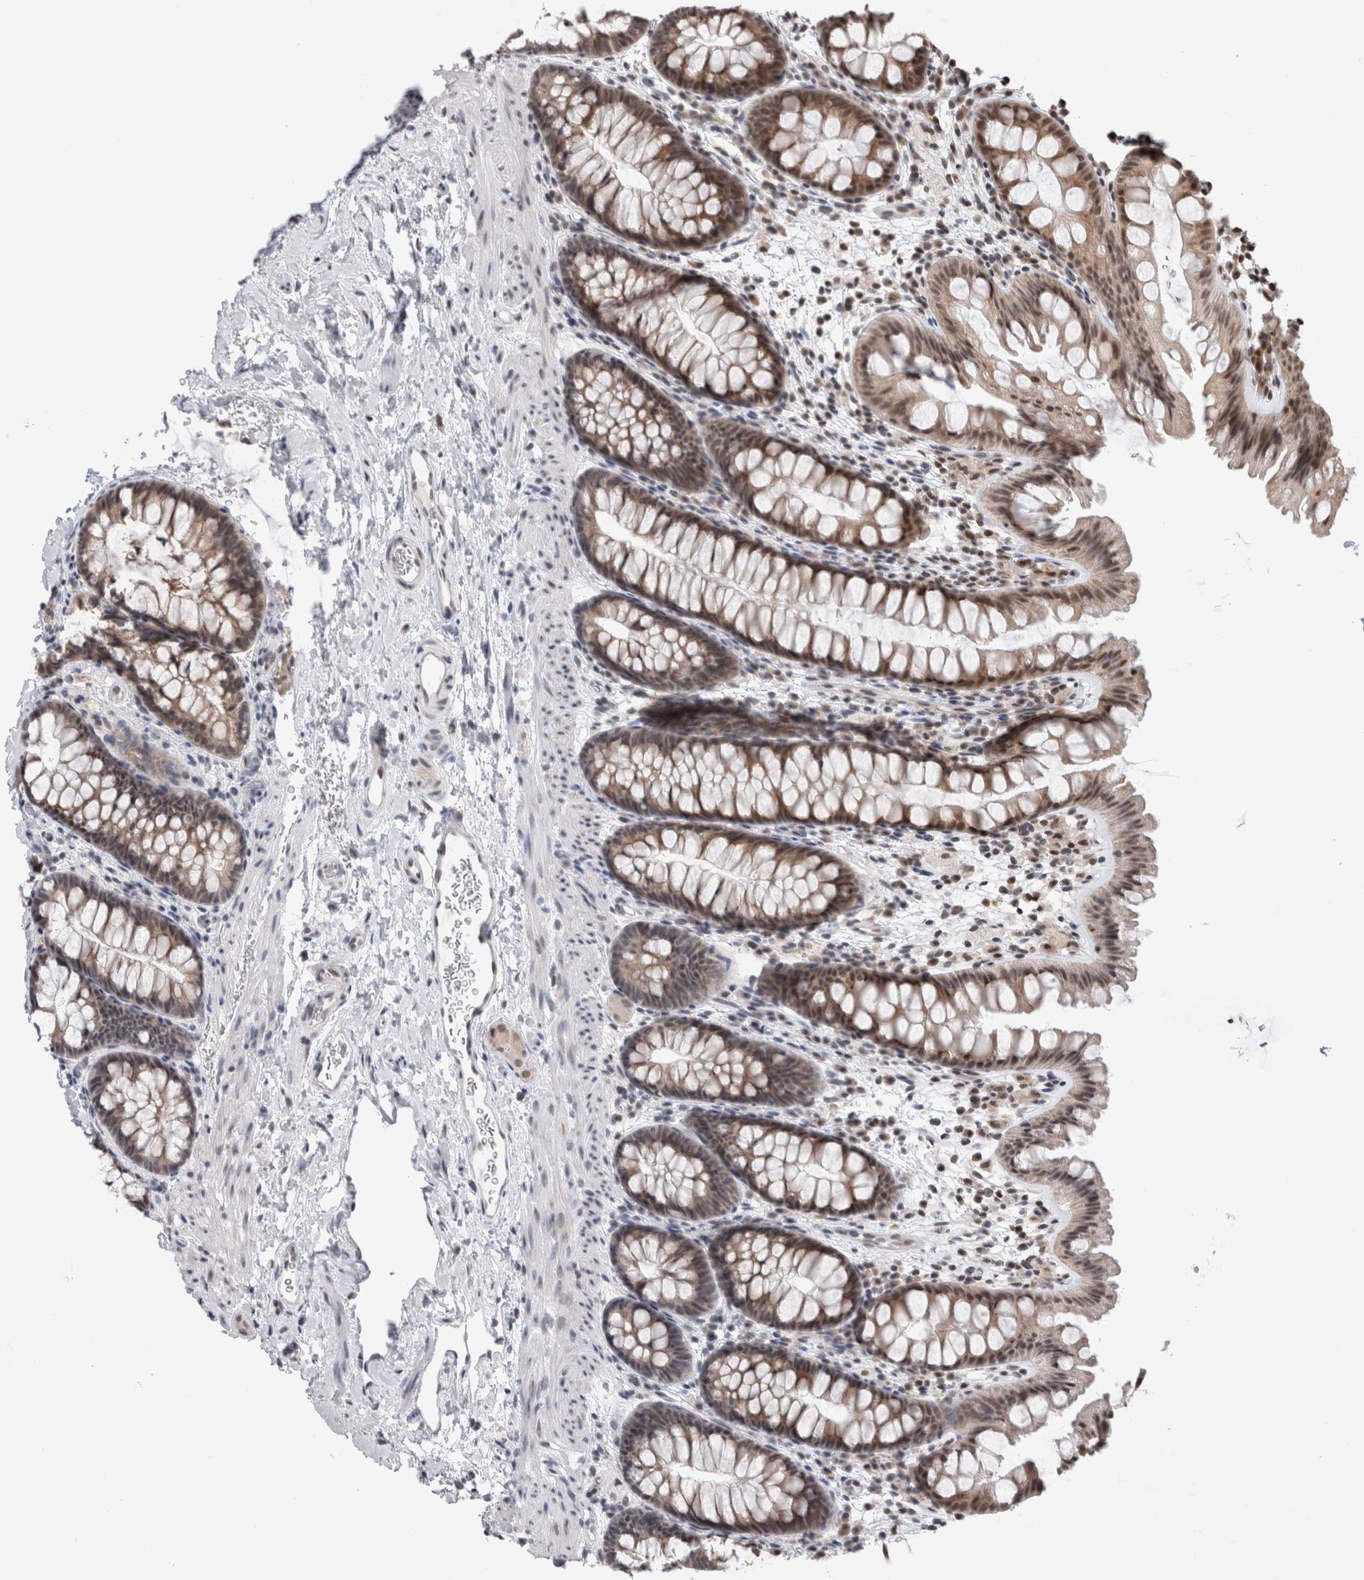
{"staining": {"intensity": "moderate", "quantity": "25%-75%", "location": "nuclear"}, "tissue": "colon", "cell_type": "Endothelial cells", "image_type": "normal", "snomed": [{"axis": "morphology", "description": "Normal tissue, NOS"}, {"axis": "topography", "description": "Colon"}], "caption": "The micrograph exhibits immunohistochemical staining of benign colon. There is moderate nuclear expression is identified in approximately 25%-75% of endothelial cells.", "gene": "ZBTB11", "patient": {"sex": "female", "age": 62}}